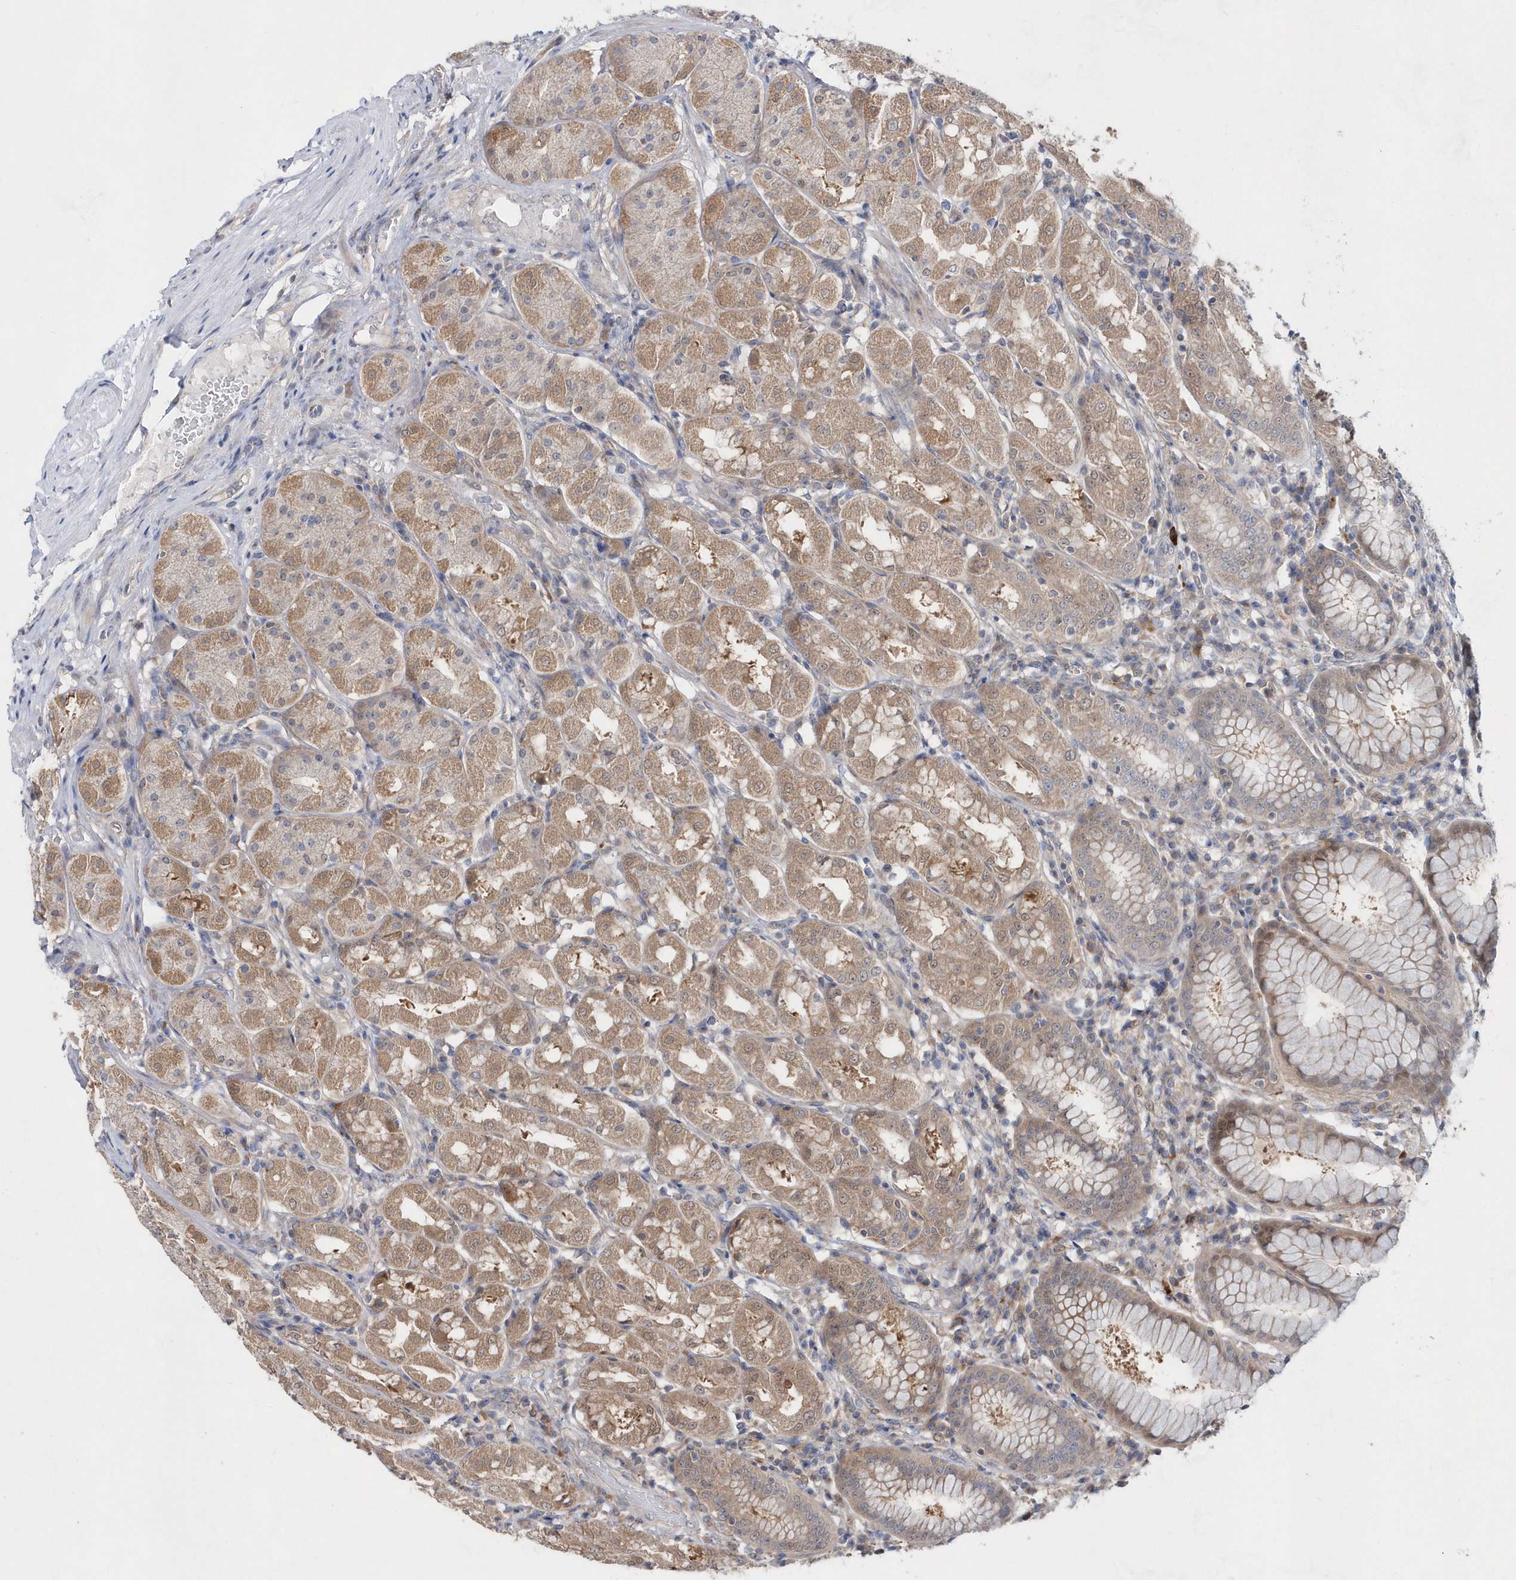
{"staining": {"intensity": "moderate", "quantity": "25%-75%", "location": "cytoplasmic/membranous"}, "tissue": "stomach", "cell_type": "Glandular cells", "image_type": "normal", "snomed": [{"axis": "morphology", "description": "Normal tissue, NOS"}, {"axis": "topography", "description": "Stomach"}, {"axis": "topography", "description": "Stomach, lower"}], "caption": "Brown immunohistochemical staining in normal human stomach reveals moderate cytoplasmic/membranous positivity in approximately 25%-75% of glandular cells. (DAB = brown stain, brightfield microscopy at high magnification).", "gene": "BDH2", "patient": {"sex": "female", "age": 56}}